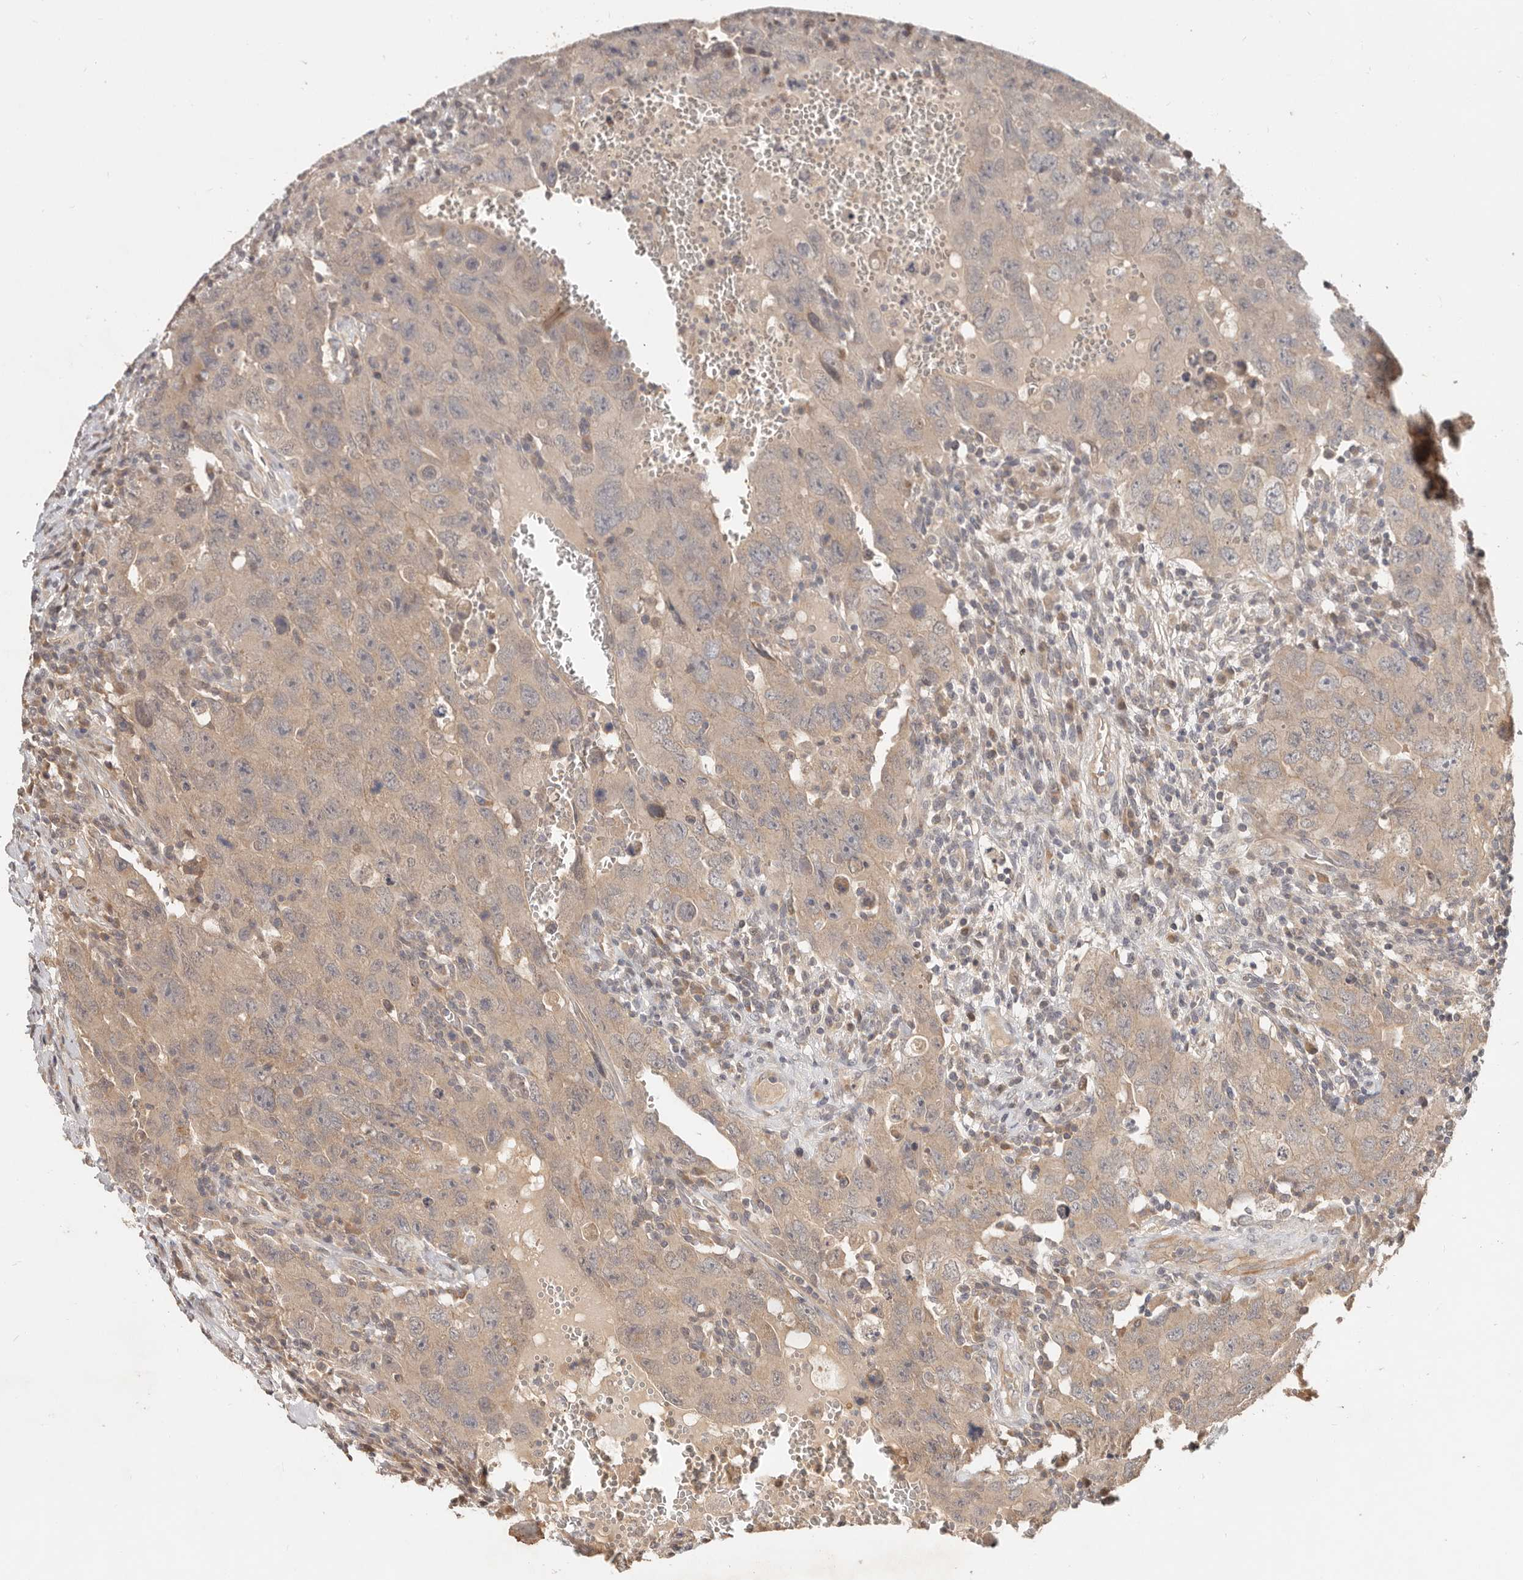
{"staining": {"intensity": "weak", "quantity": ">75%", "location": "cytoplasmic/membranous"}, "tissue": "testis cancer", "cell_type": "Tumor cells", "image_type": "cancer", "snomed": [{"axis": "morphology", "description": "Carcinoma, Embryonal, NOS"}, {"axis": "topography", "description": "Testis"}], "caption": "High-power microscopy captured an immunohistochemistry (IHC) histopathology image of testis cancer (embryonal carcinoma), revealing weak cytoplasmic/membranous positivity in about >75% of tumor cells.", "gene": "MTFR2", "patient": {"sex": "male", "age": 26}}